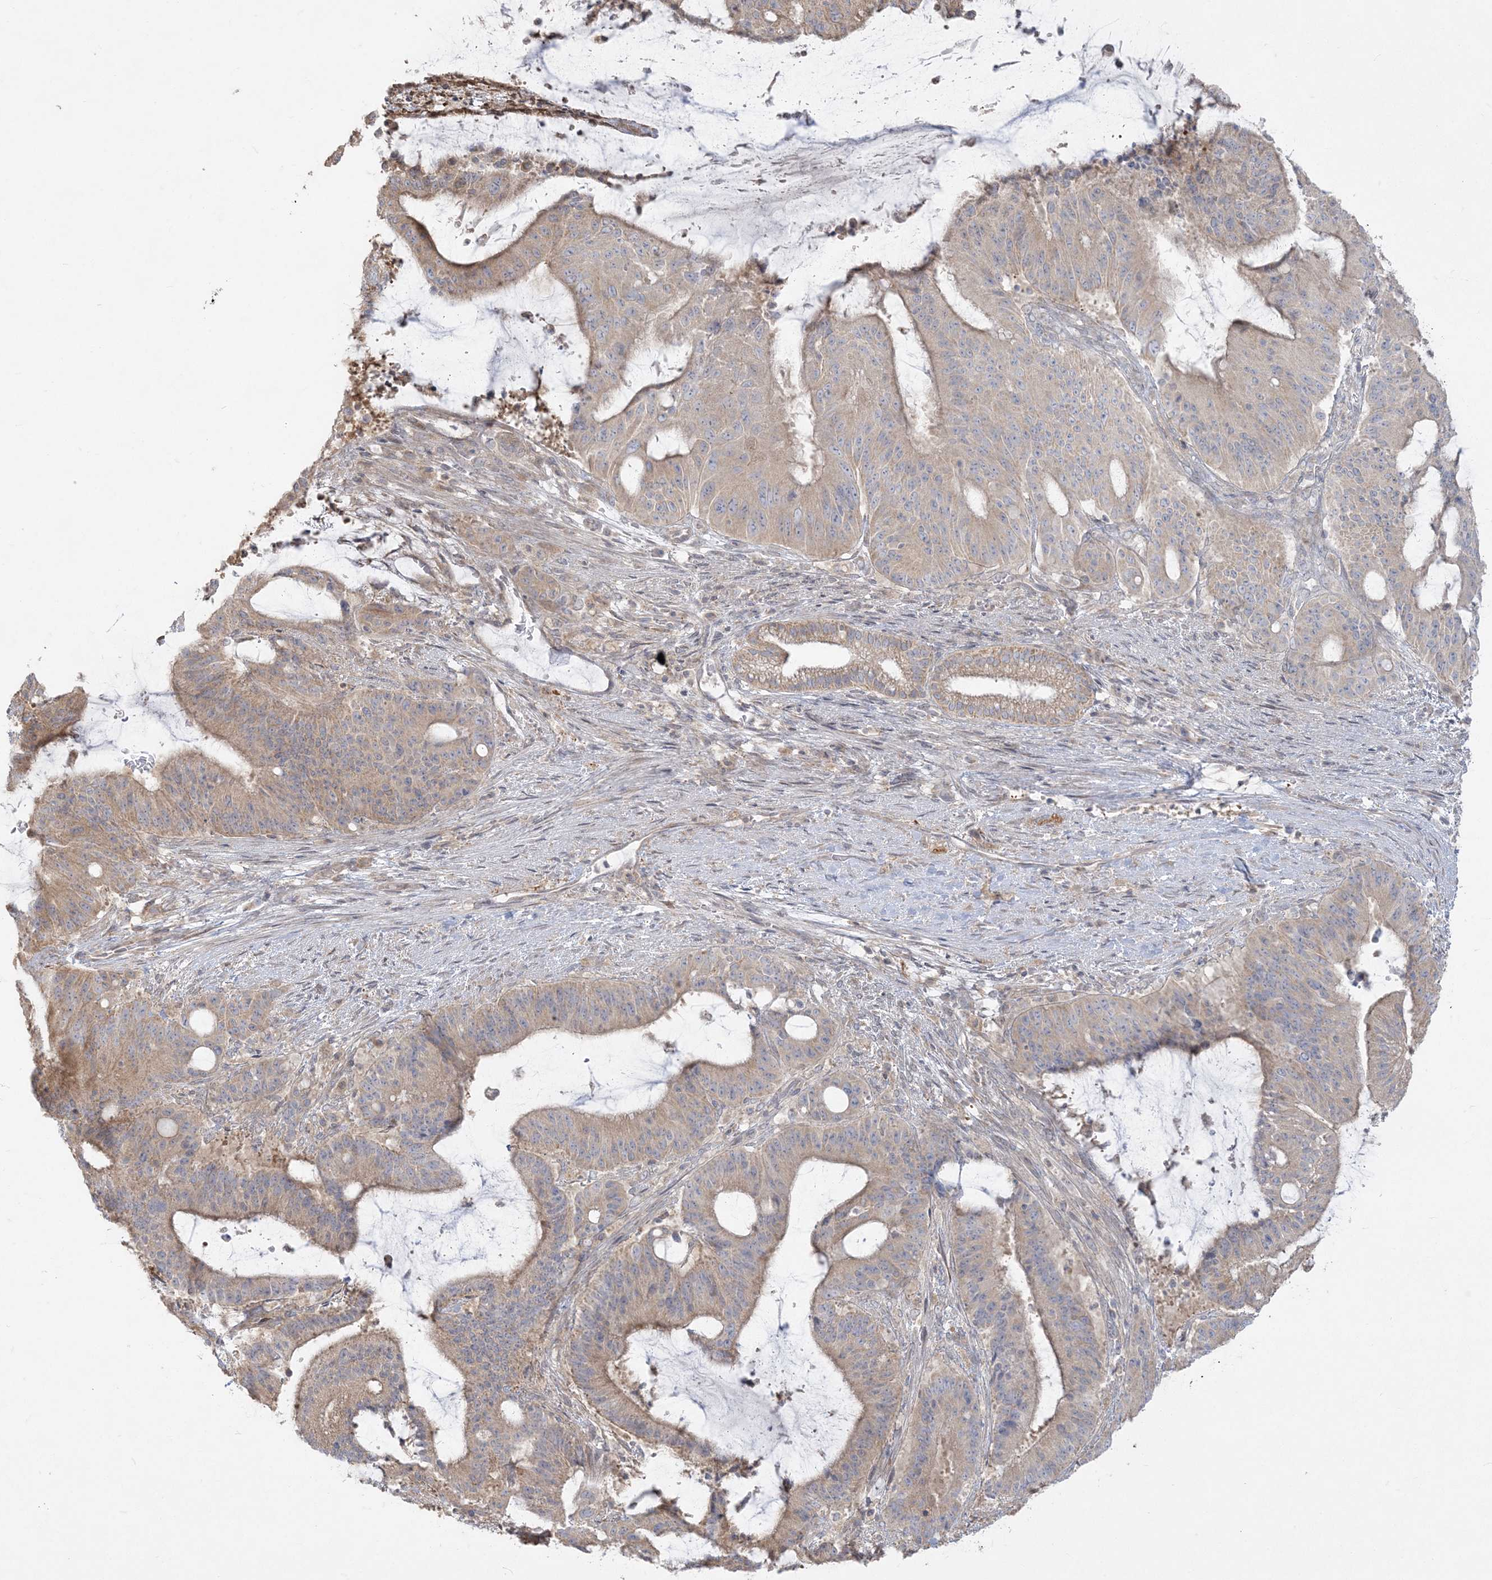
{"staining": {"intensity": "weak", "quantity": "25%-75%", "location": "cytoplasmic/membranous"}, "tissue": "liver cancer", "cell_type": "Tumor cells", "image_type": "cancer", "snomed": [{"axis": "morphology", "description": "Normal tissue, NOS"}, {"axis": "morphology", "description": "Cholangiocarcinoma"}, {"axis": "topography", "description": "Liver"}, {"axis": "topography", "description": "Peripheral nerve tissue"}], "caption": "Immunohistochemistry (DAB) staining of liver cancer (cholangiocarcinoma) reveals weak cytoplasmic/membranous protein positivity in about 25%-75% of tumor cells.", "gene": "ZC3H6", "patient": {"sex": "female", "age": 73}}